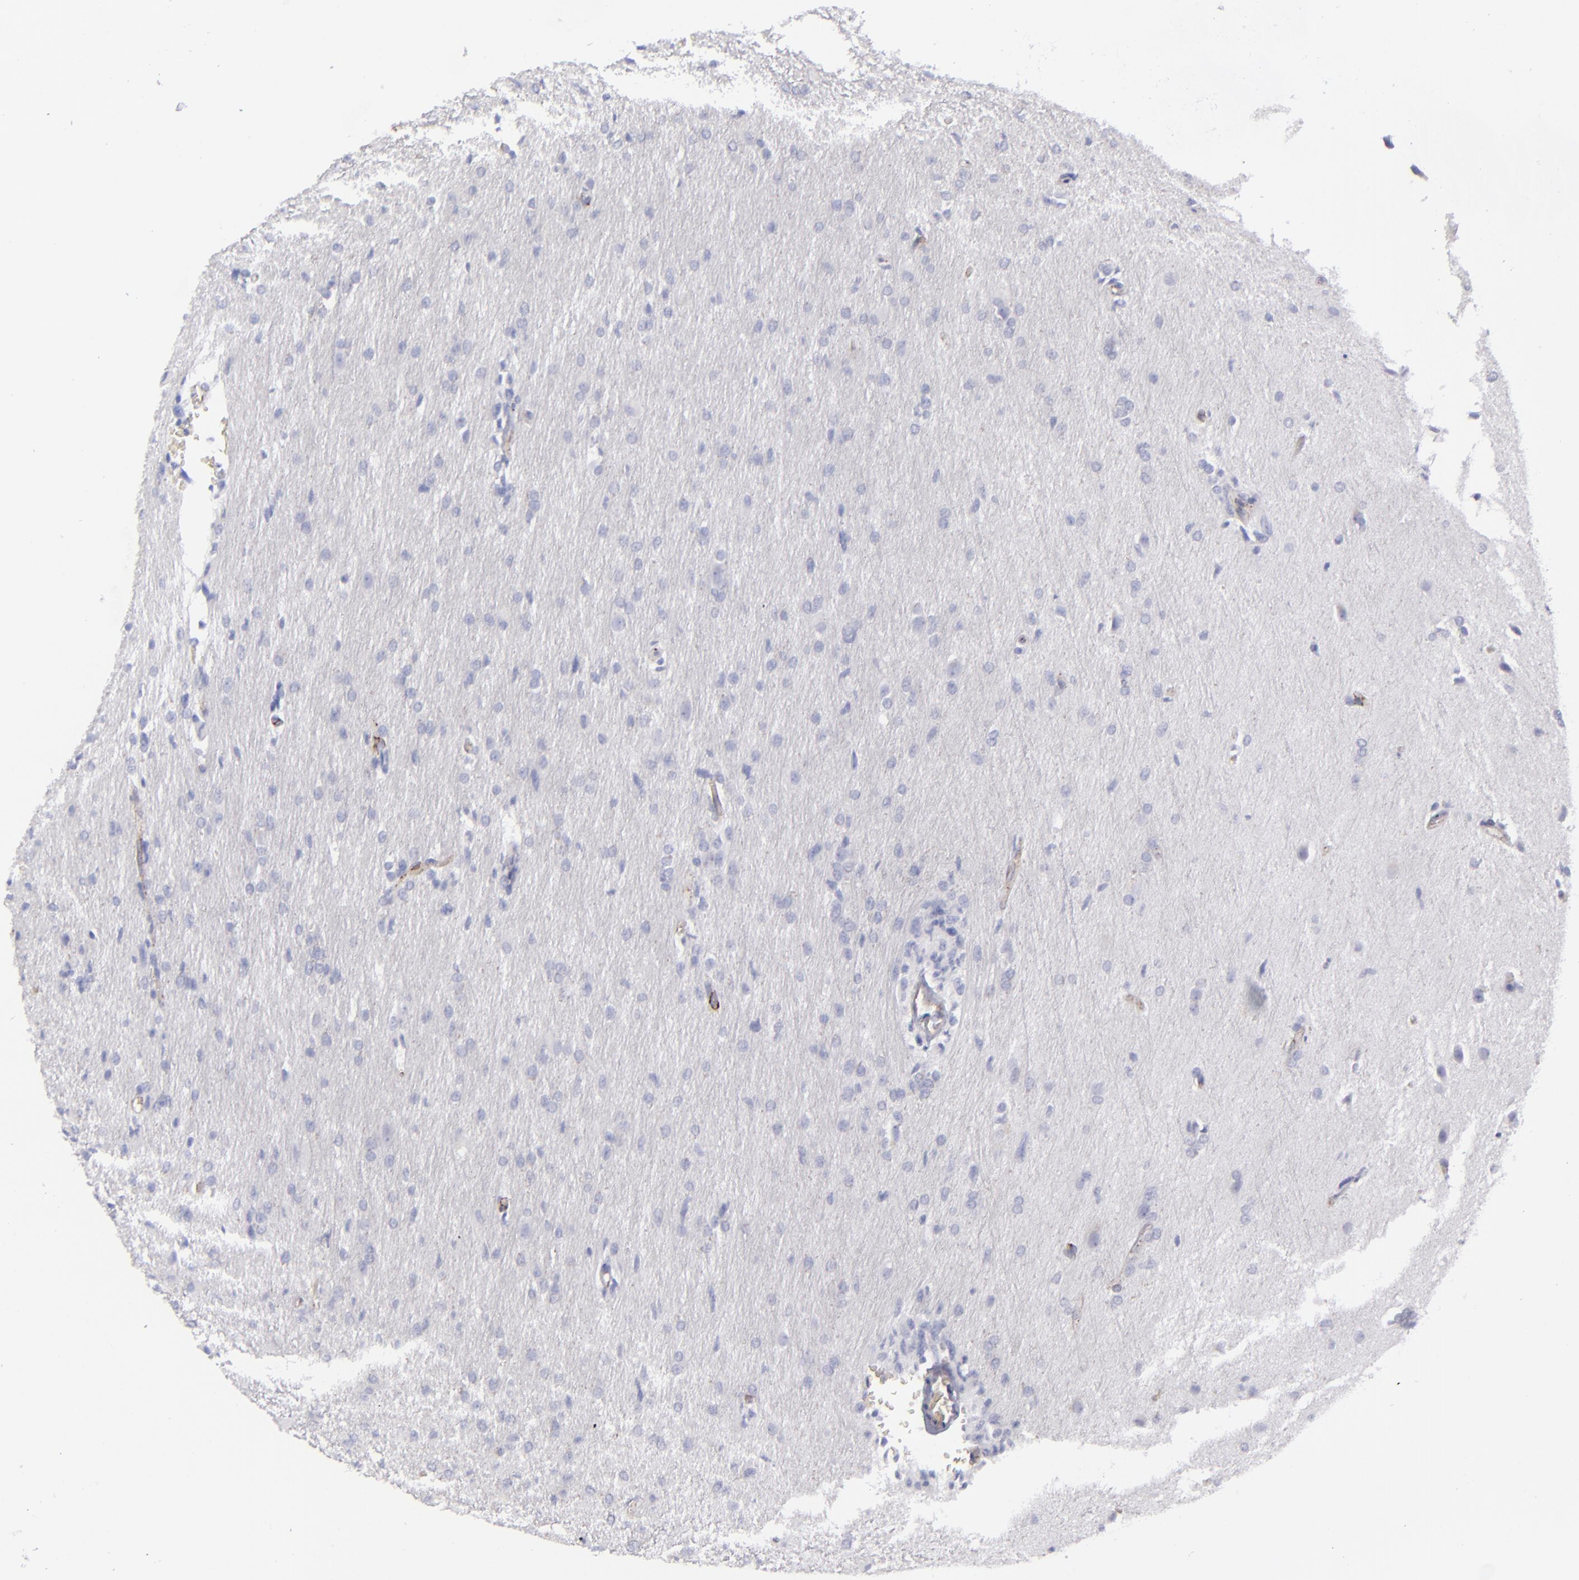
{"staining": {"intensity": "negative", "quantity": "none", "location": "none"}, "tissue": "glioma", "cell_type": "Tumor cells", "image_type": "cancer", "snomed": [{"axis": "morphology", "description": "Glioma, malignant, High grade"}, {"axis": "topography", "description": "Brain"}], "caption": "IHC histopathology image of neoplastic tissue: human malignant glioma (high-grade) stained with DAB (3,3'-diaminobenzidine) displays no significant protein expression in tumor cells.", "gene": "ANPEP", "patient": {"sex": "male", "age": 68}}